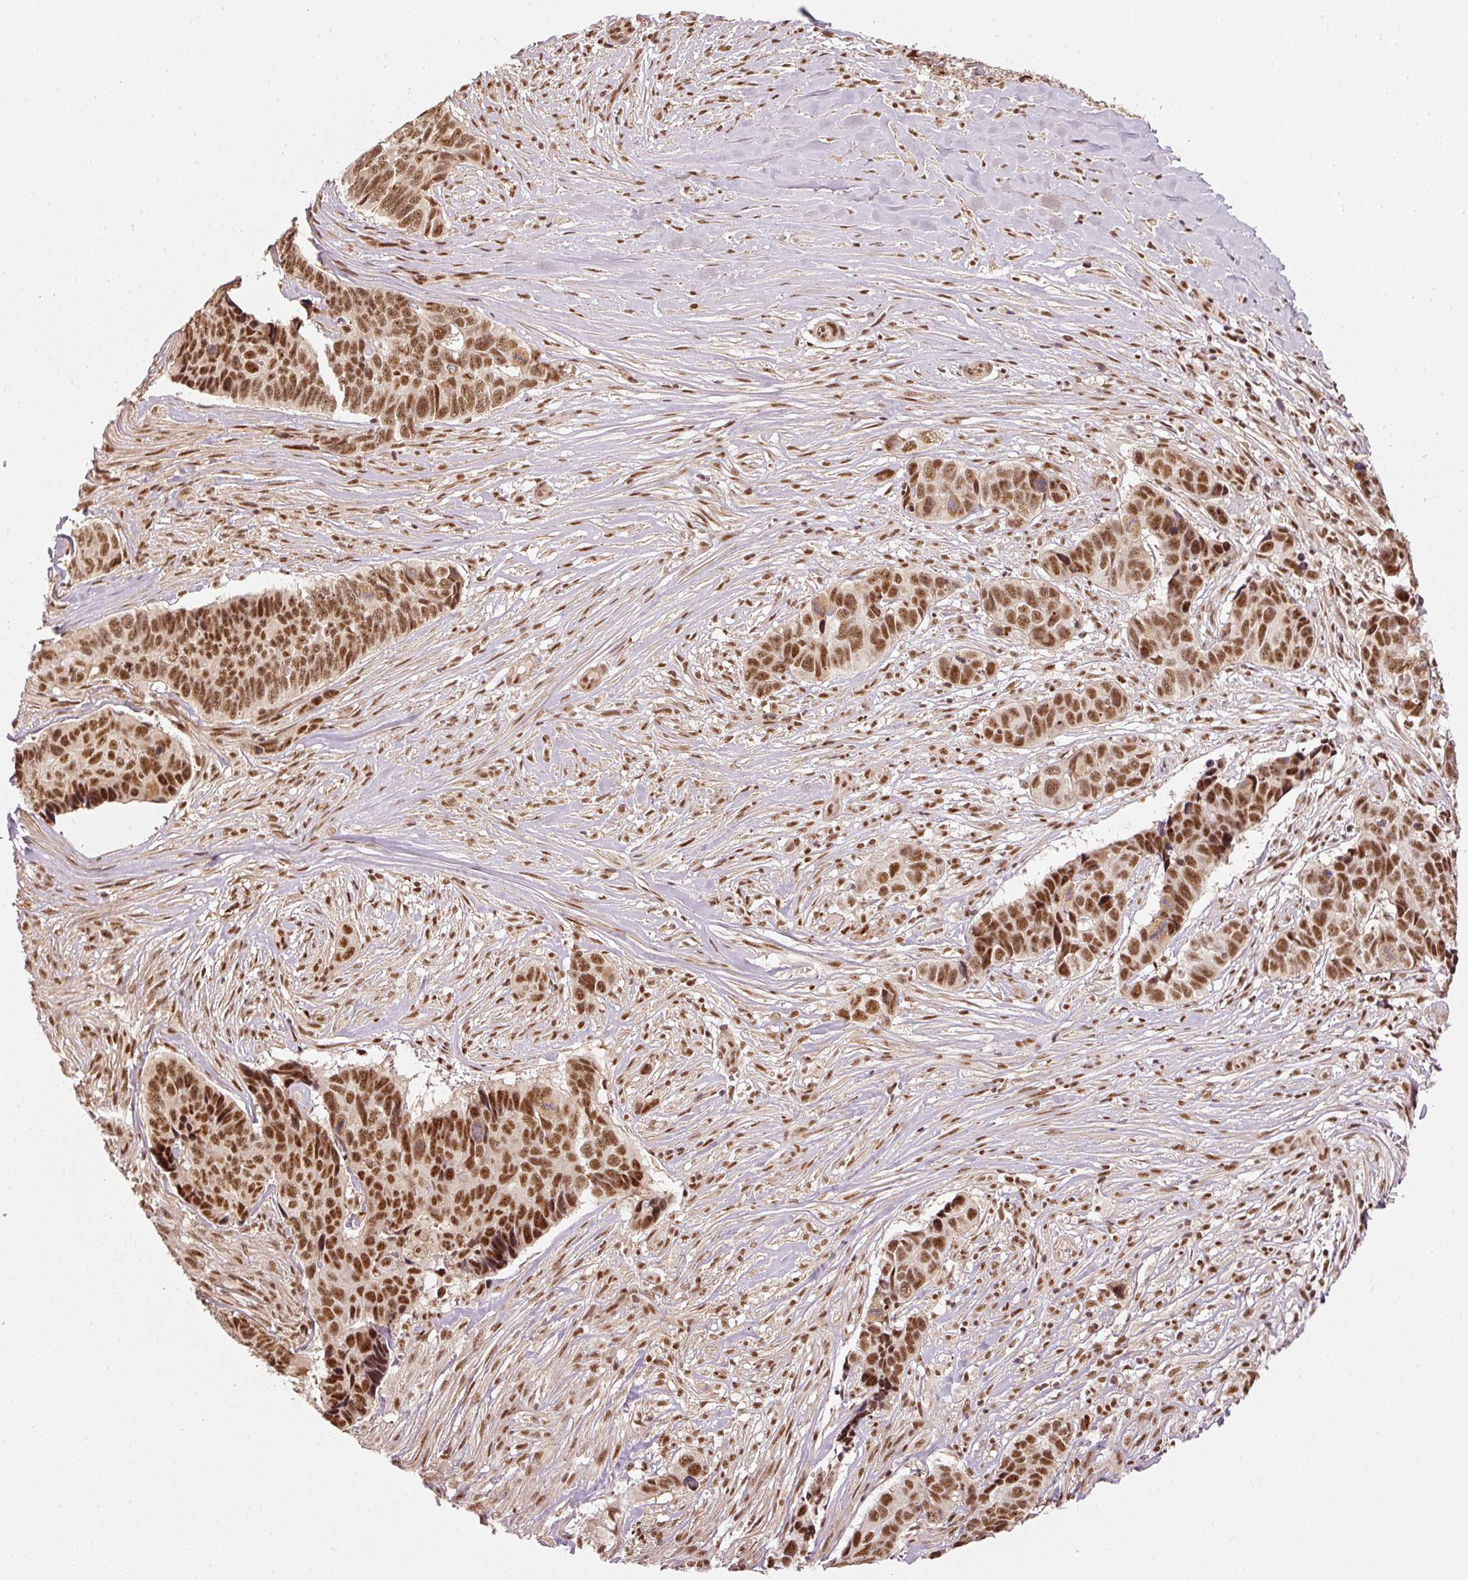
{"staining": {"intensity": "moderate", "quantity": ">75%", "location": "nuclear"}, "tissue": "skin cancer", "cell_type": "Tumor cells", "image_type": "cancer", "snomed": [{"axis": "morphology", "description": "Basal cell carcinoma"}, {"axis": "topography", "description": "Skin"}], "caption": "A medium amount of moderate nuclear positivity is appreciated in approximately >75% of tumor cells in skin cancer tissue.", "gene": "THOC6", "patient": {"sex": "female", "age": 82}}